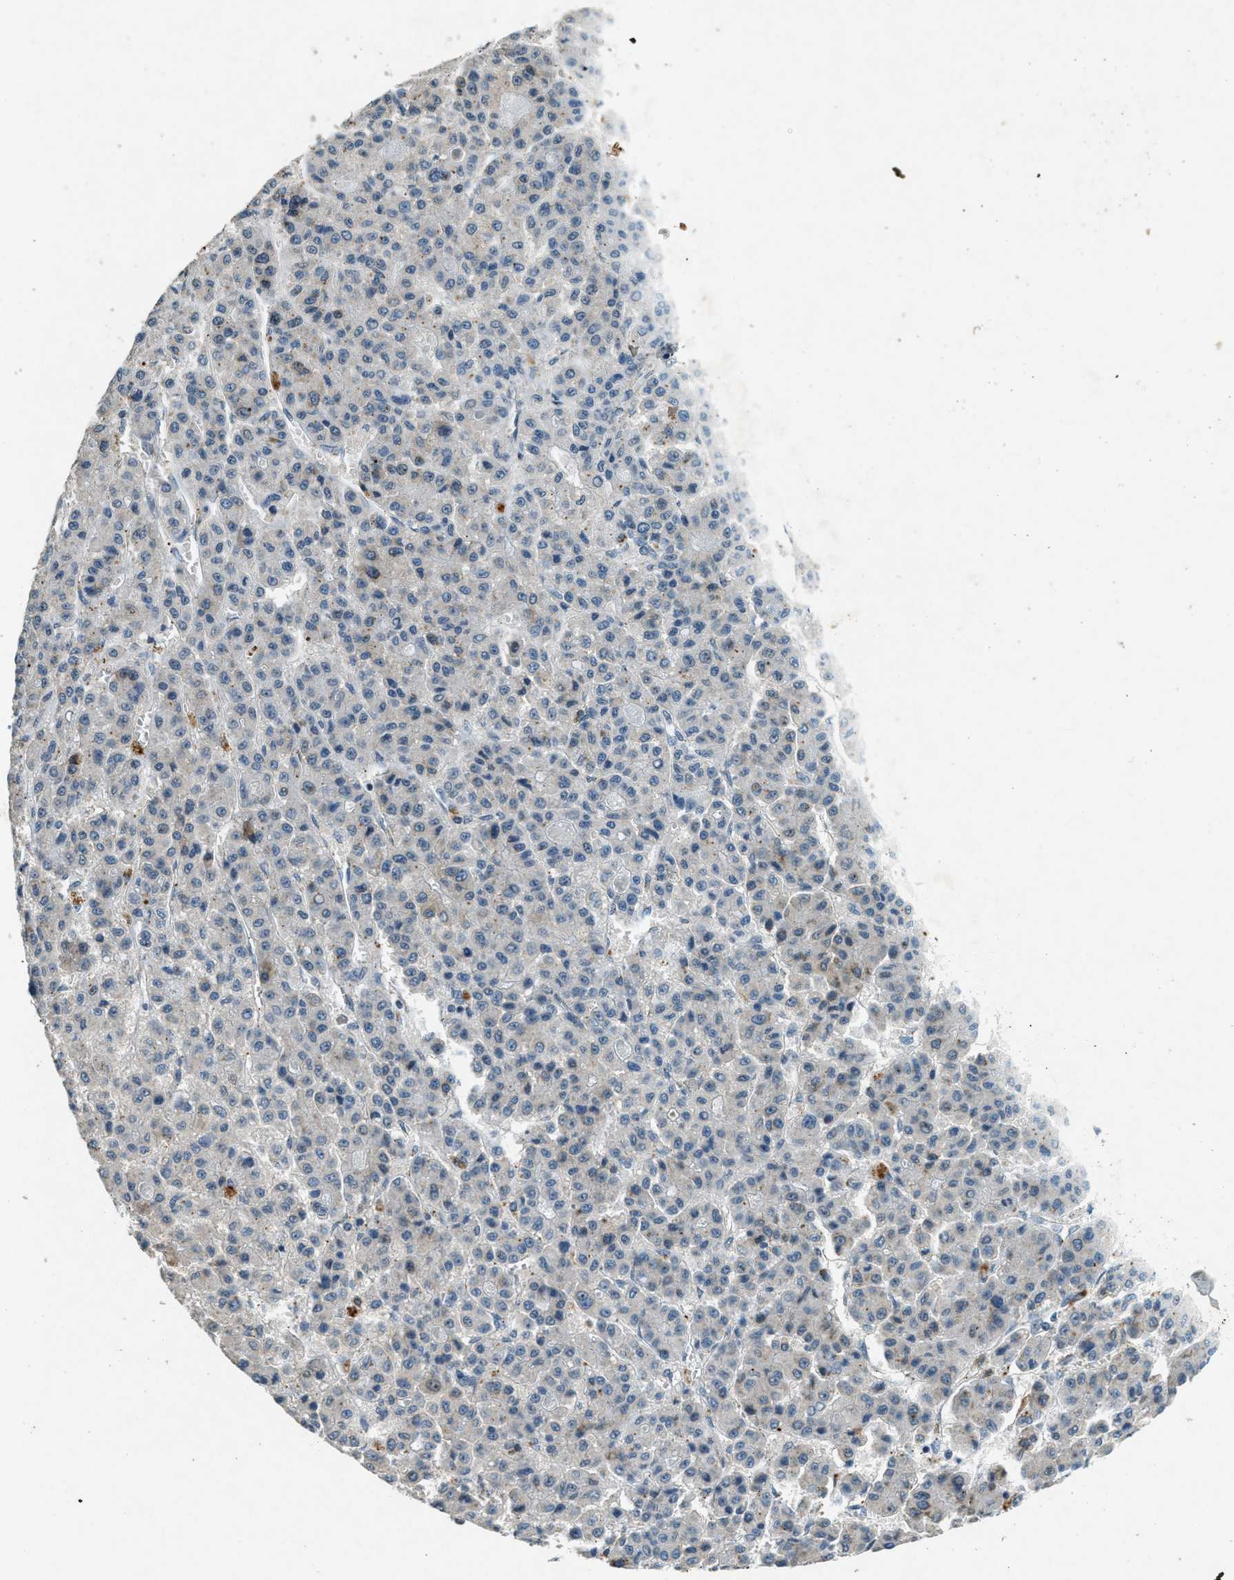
{"staining": {"intensity": "negative", "quantity": "none", "location": "none"}, "tissue": "liver cancer", "cell_type": "Tumor cells", "image_type": "cancer", "snomed": [{"axis": "morphology", "description": "Carcinoma, Hepatocellular, NOS"}, {"axis": "topography", "description": "Liver"}], "caption": "The immunohistochemistry histopathology image has no significant positivity in tumor cells of hepatocellular carcinoma (liver) tissue. (DAB (3,3'-diaminobenzidine) immunohistochemistry (IHC) visualized using brightfield microscopy, high magnification).", "gene": "RAB3D", "patient": {"sex": "male", "age": 70}}